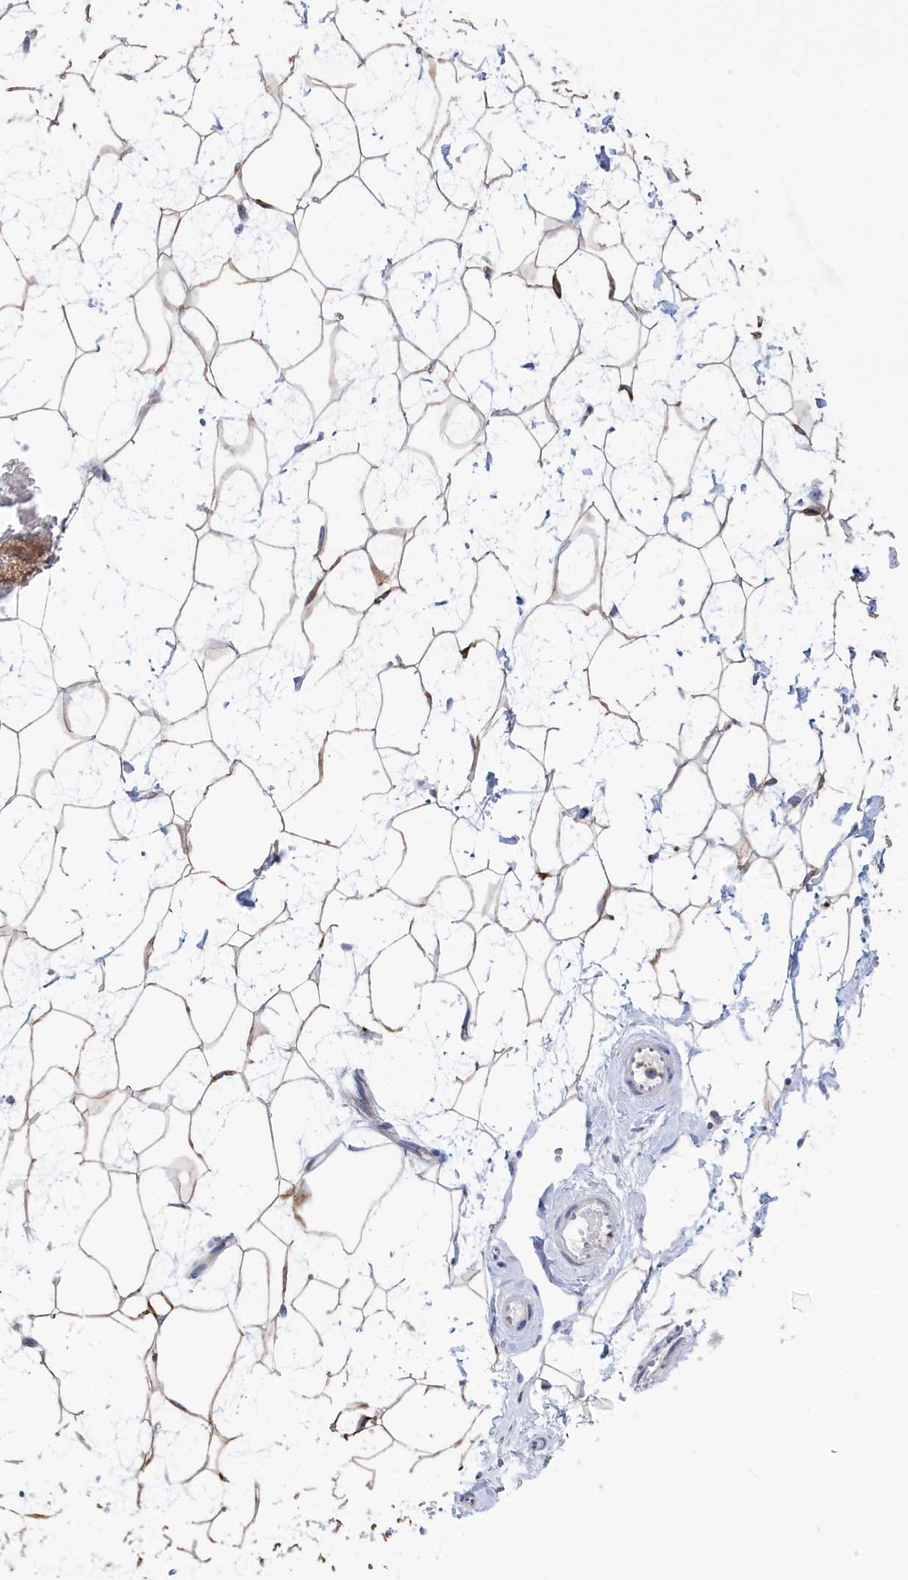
{"staining": {"intensity": "moderate", "quantity": "25%-75%", "location": "cytoplasmic/membranous"}, "tissue": "breast", "cell_type": "Adipocytes", "image_type": "normal", "snomed": [{"axis": "morphology", "description": "Normal tissue, NOS"}, {"axis": "morphology", "description": "Adenoma, NOS"}, {"axis": "topography", "description": "Breast"}], "caption": "Approximately 25%-75% of adipocytes in benign human breast reveal moderate cytoplasmic/membranous protein staining as visualized by brown immunohistochemical staining.", "gene": "IRX1", "patient": {"sex": "female", "age": 23}}